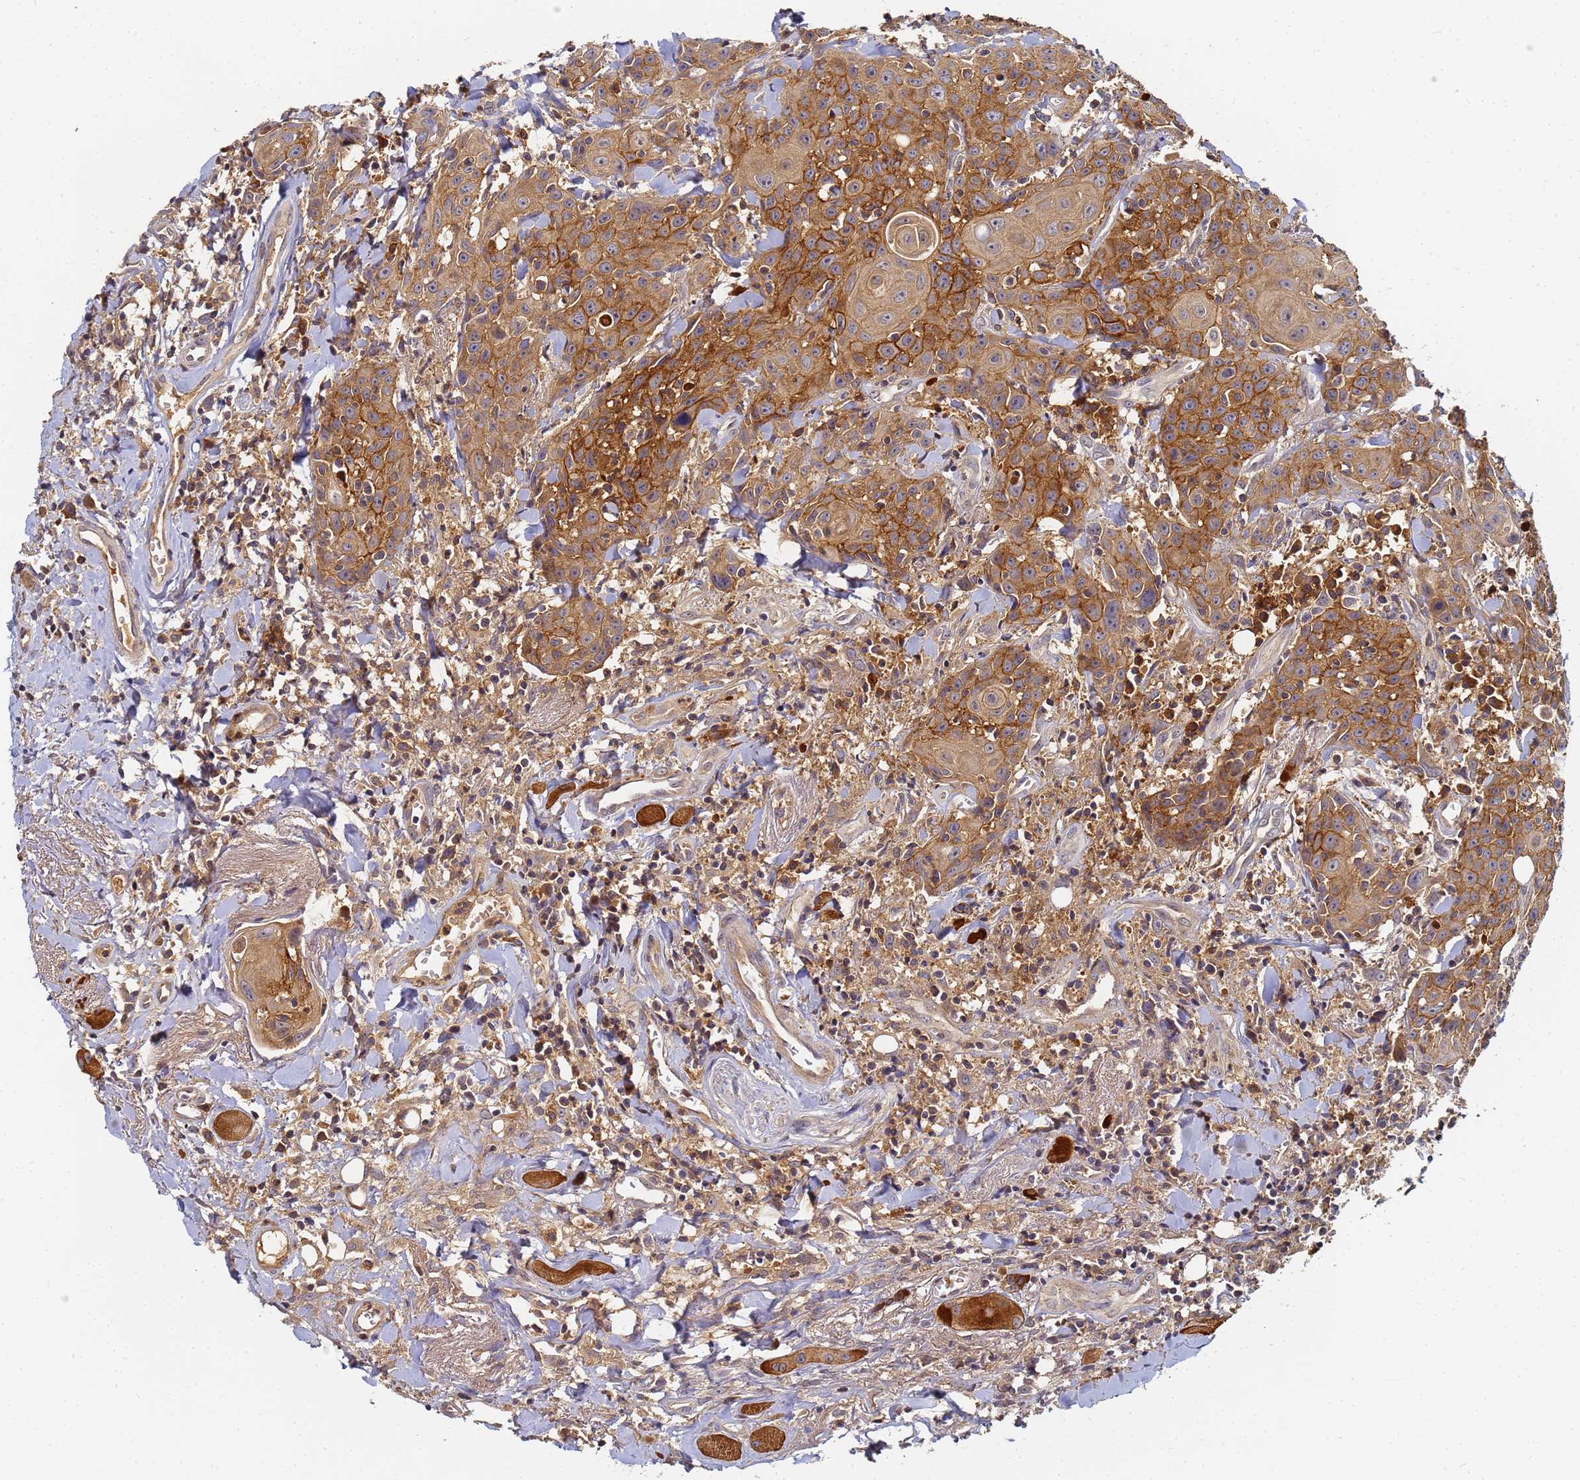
{"staining": {"intensity": "strong", "quantity": ">75%", "location": "cytoplasmic/membranous"}, "tissue": "head and neck cancer", "cell_type": "Tumor cells", "image_type": "cancer", "snomed": [{"axis": "morphology", "description": "Squamous cell carcinoma, NOS"}, {"axis": "topography", "description": "Oral tissue"}, {"axis": "topography", "description": "Head-Neck"}], "caption": "A histopathology image of human head and neck squamous cell carcinoma stained for a protein demonstrates strong cytoplasmic/membranous brown staining in tumor cells.", "gene": "LRRC69", "patient": {"sex": "female", "age": 82}}